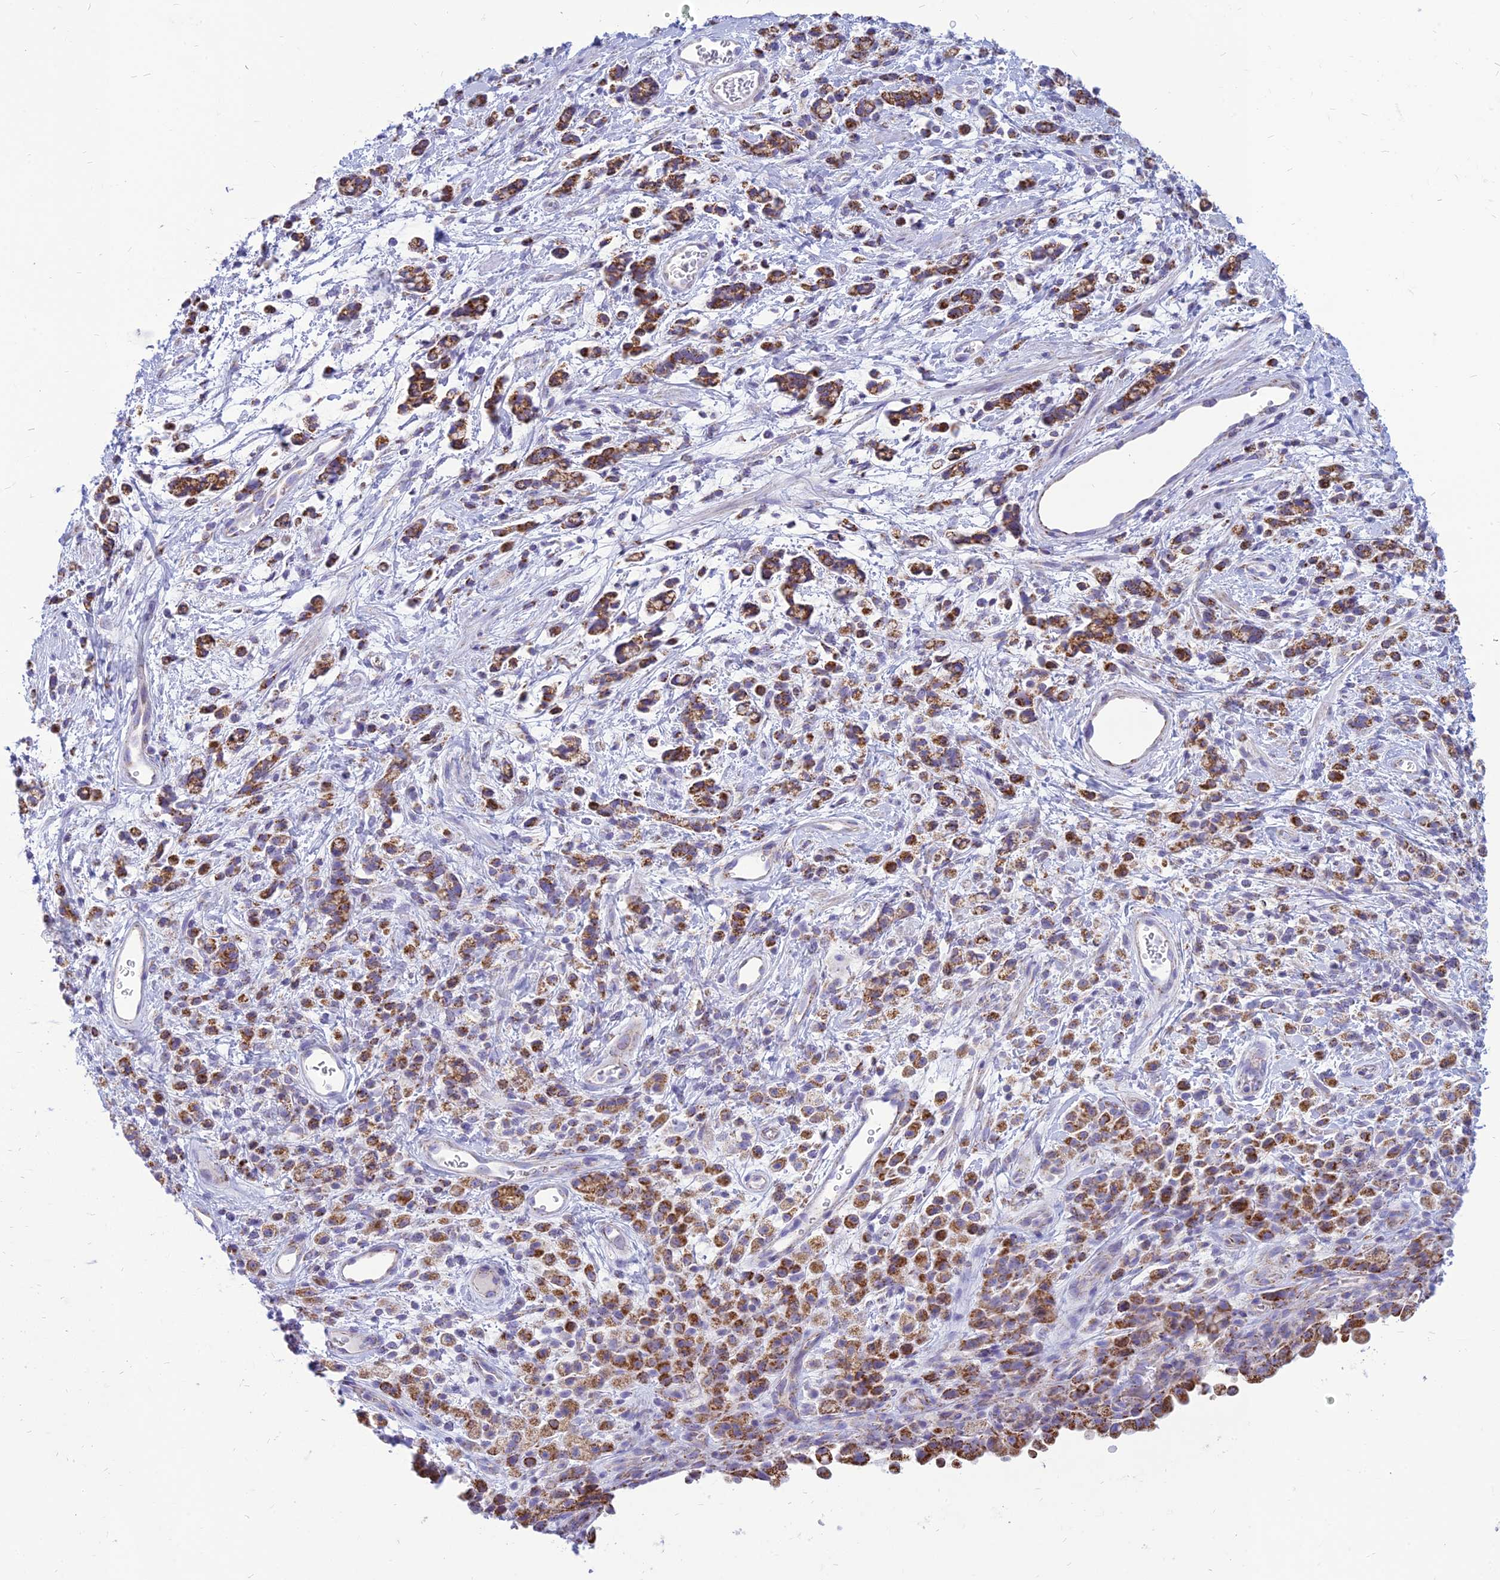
{"staining": {"intensity": "strong", "quantity": ">75%", "location": "cytoplasmic/membranous"}, "tissue": "stomach cancer", "cell_type": "Tumor cells", "image_type": "cancer", "snomed": [{"axis": "morphology", "description": "Adenocarcinoma, NOS"}, {"axis": "topography", "description": "Stomach"}], "caption": "Human adenocarcinoma (stomach) stained for a protein (brown) demonstrates strong cytoplasmic/membranous positive staining in about >75% of tumor cells.", "gene": "PACC1", "patient": {"sex": "female", "age": 60}}